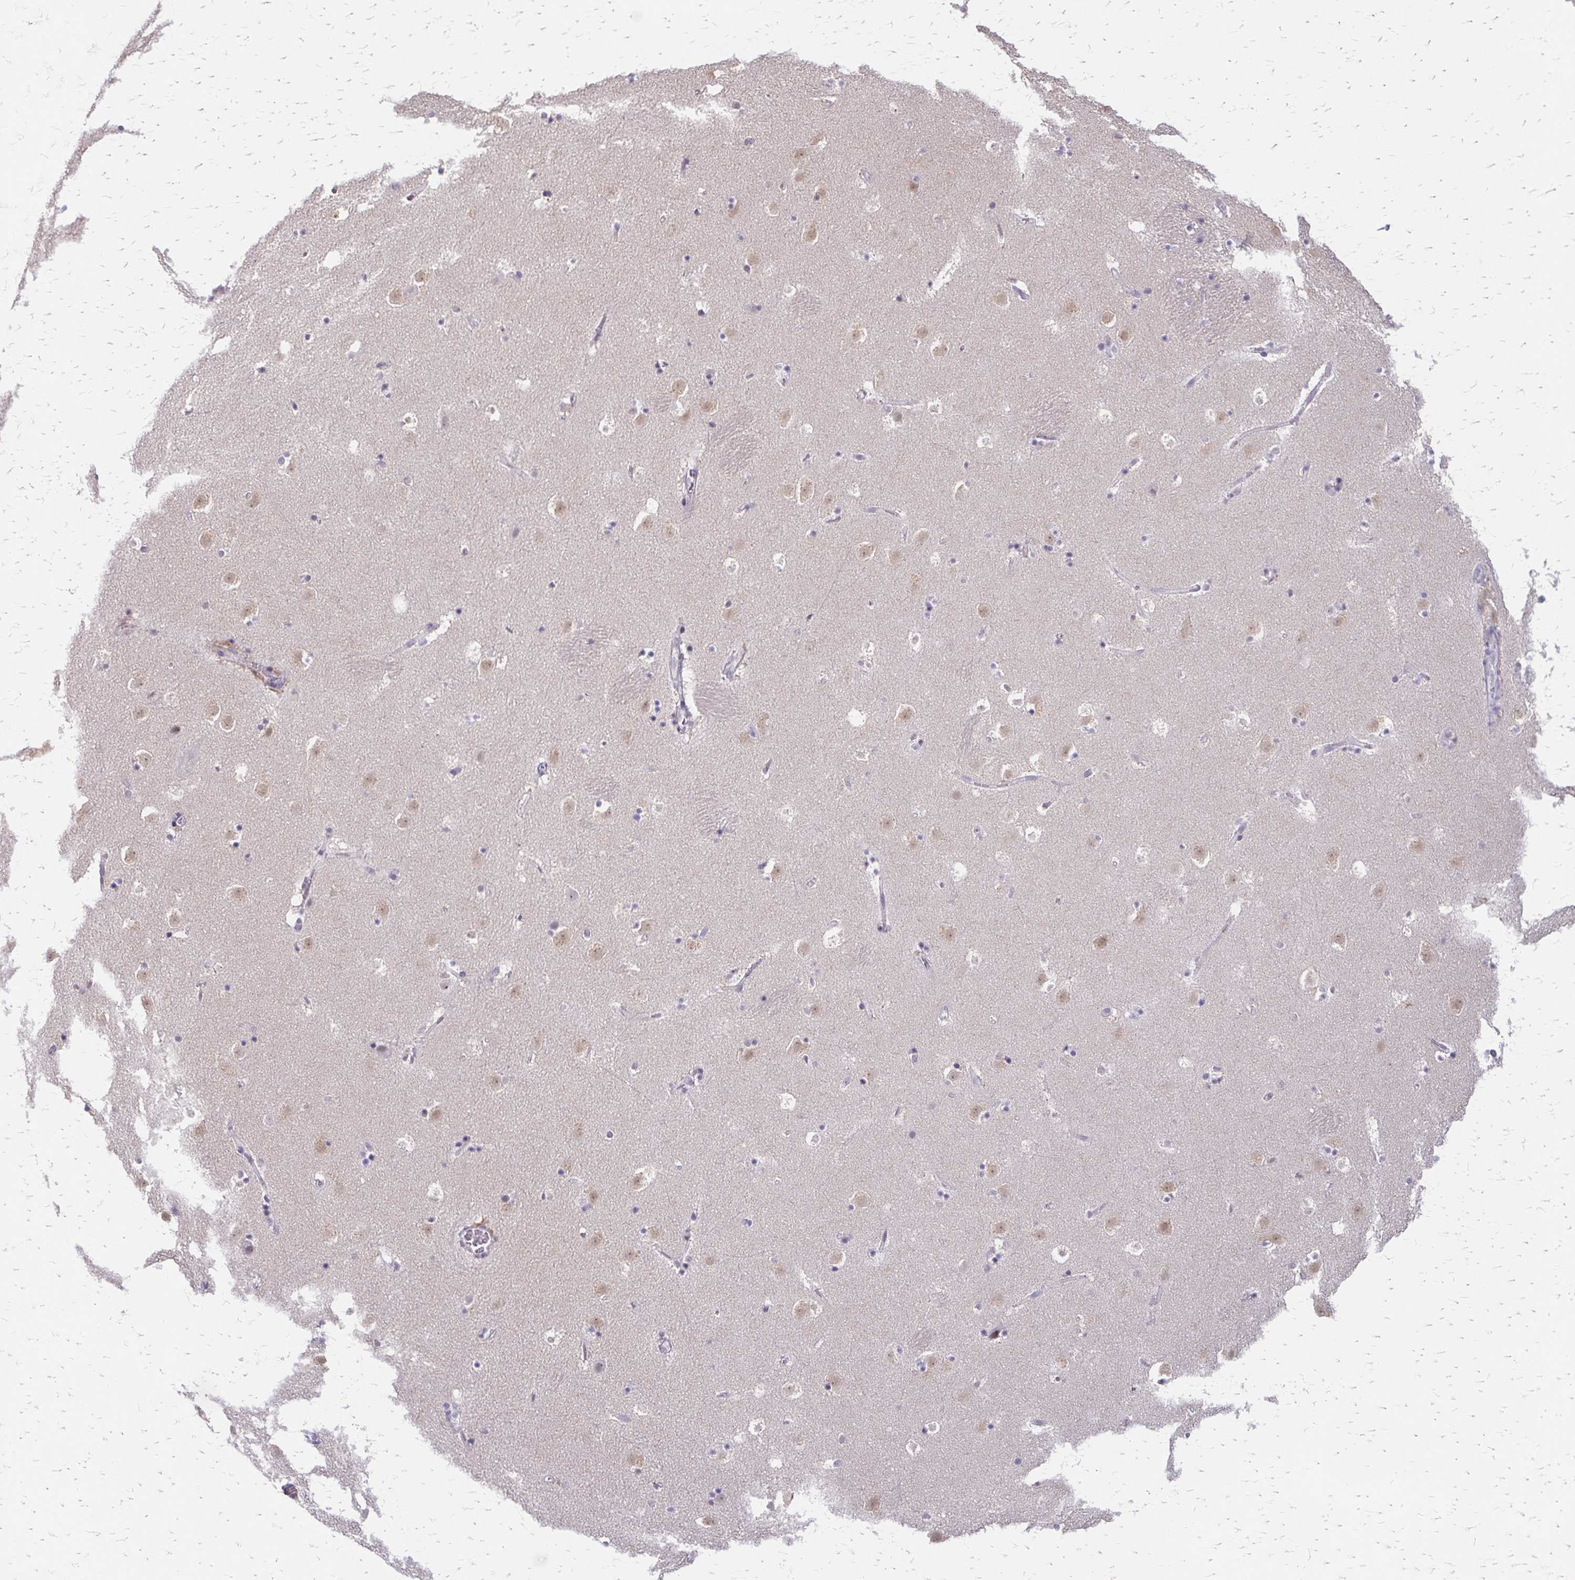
{"staining": {"intensity": "negative", "quantity": "none", "location": "none"}, "tissue": "caudate", "cell_type": "Glial cells", "image_type": "normal", "snomed": [{"axis": "morphology", "description": "Normal tissue, NOS"}, {"axis": "topography", "description": "Lateral ventricle wall"}], "caption": "Glial cells are negative for brown protein staining in normal caudate. Brightfield microscopy of IHC stained with DAB (brown) and hematoxylin (blue), captured at high magnification.", "gene": "EED", "patient": {"sex": "male", "age": 37}}